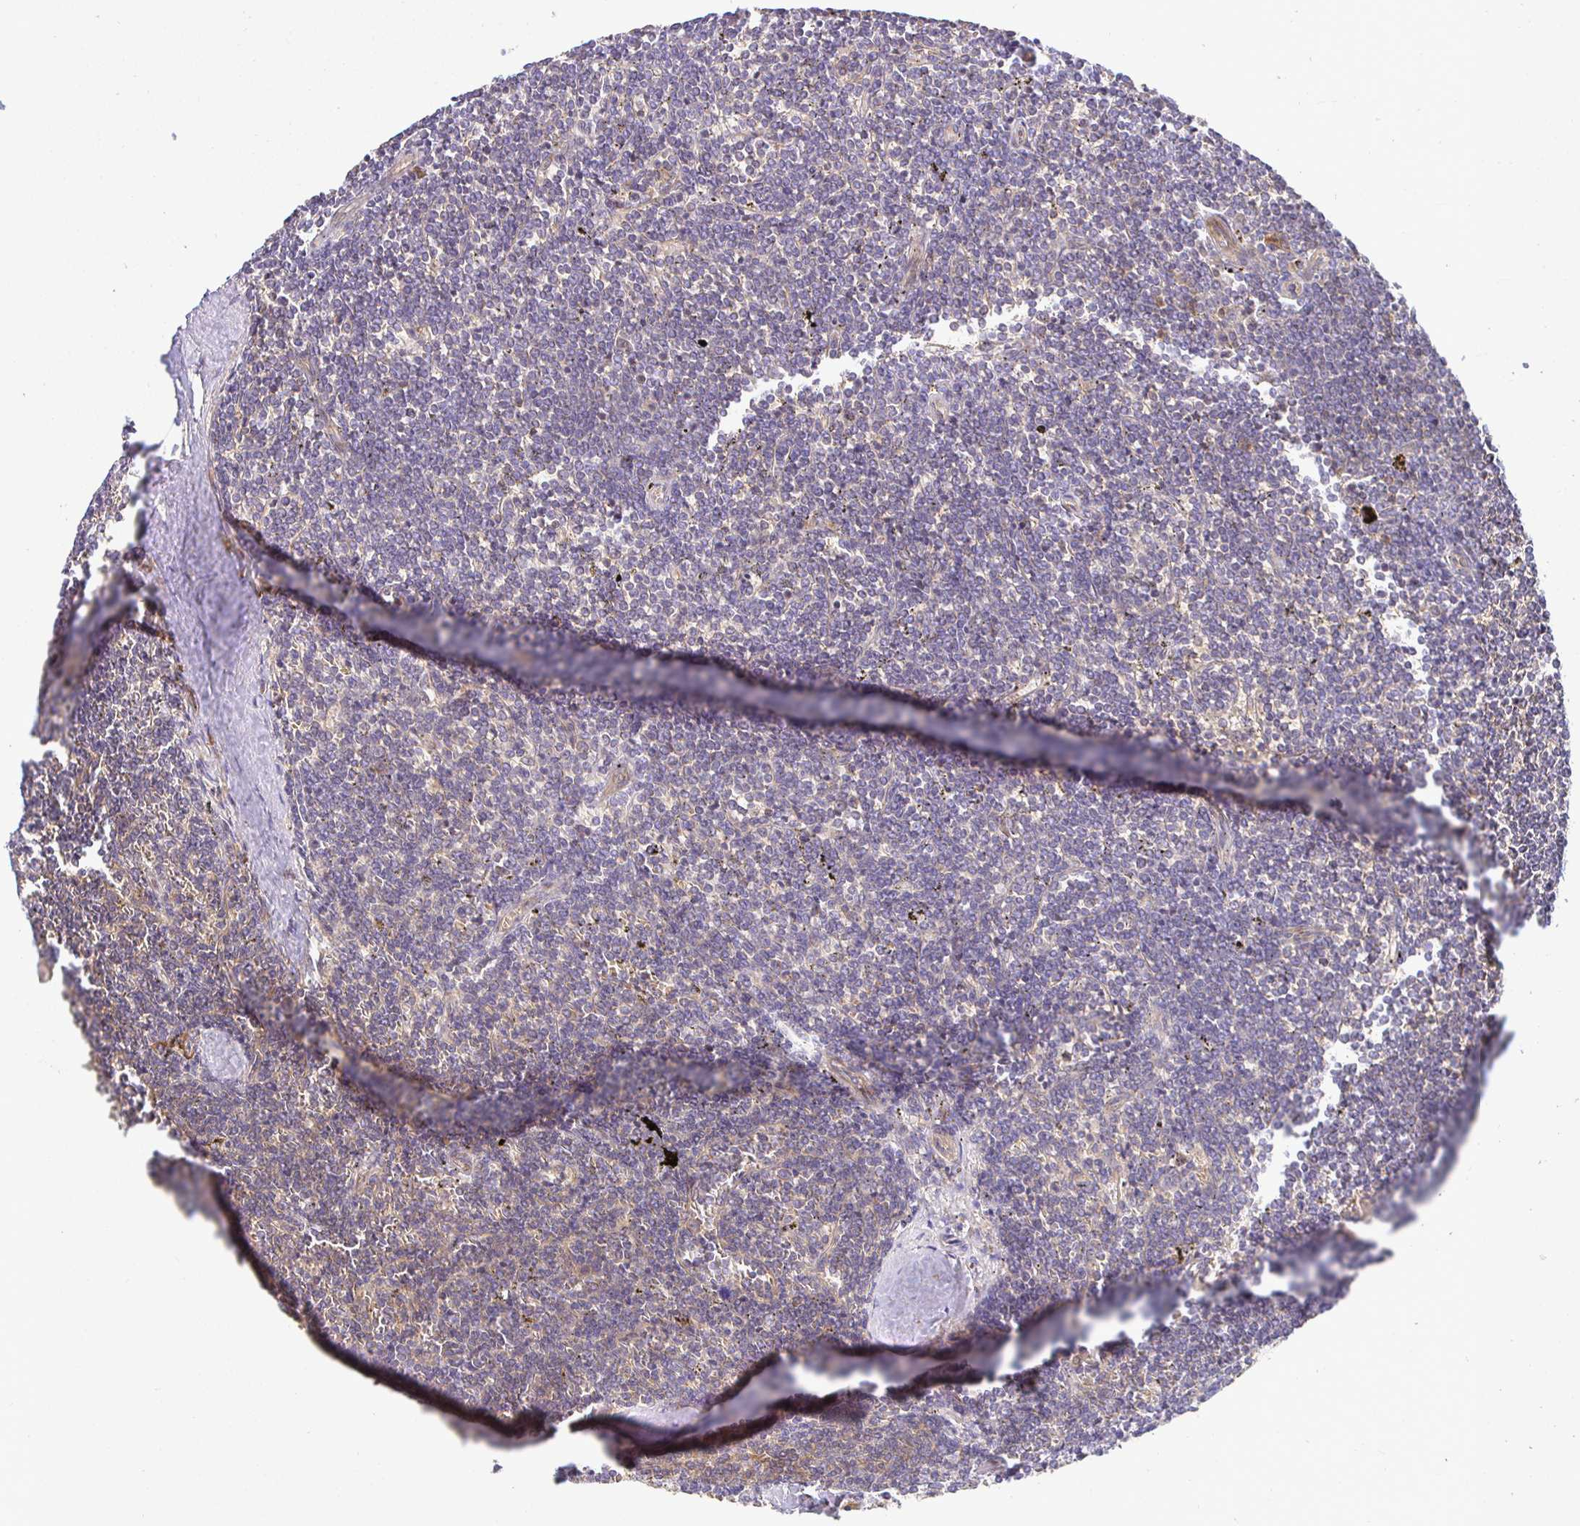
{"staining": {"intensity": "negative", "quantity": "none", "location": "none"}, "tissue": "lymphoma", "cell_type": "Tumor cells", "image_type": "cancer", "snomed": [{"axis": "morphology", "description": "Malignant lymphoma, non-Hodgkin's type, Low grade"}, {"axis": "topography", "description": "Spleen"}], "caption": "A high-resolution photomicrograph shows IHC staining of lymphoma, which reveals no significant positivity in tumor cells.", "gene": "IRAK1", "patient": {"sex": "male", "age": 78}}